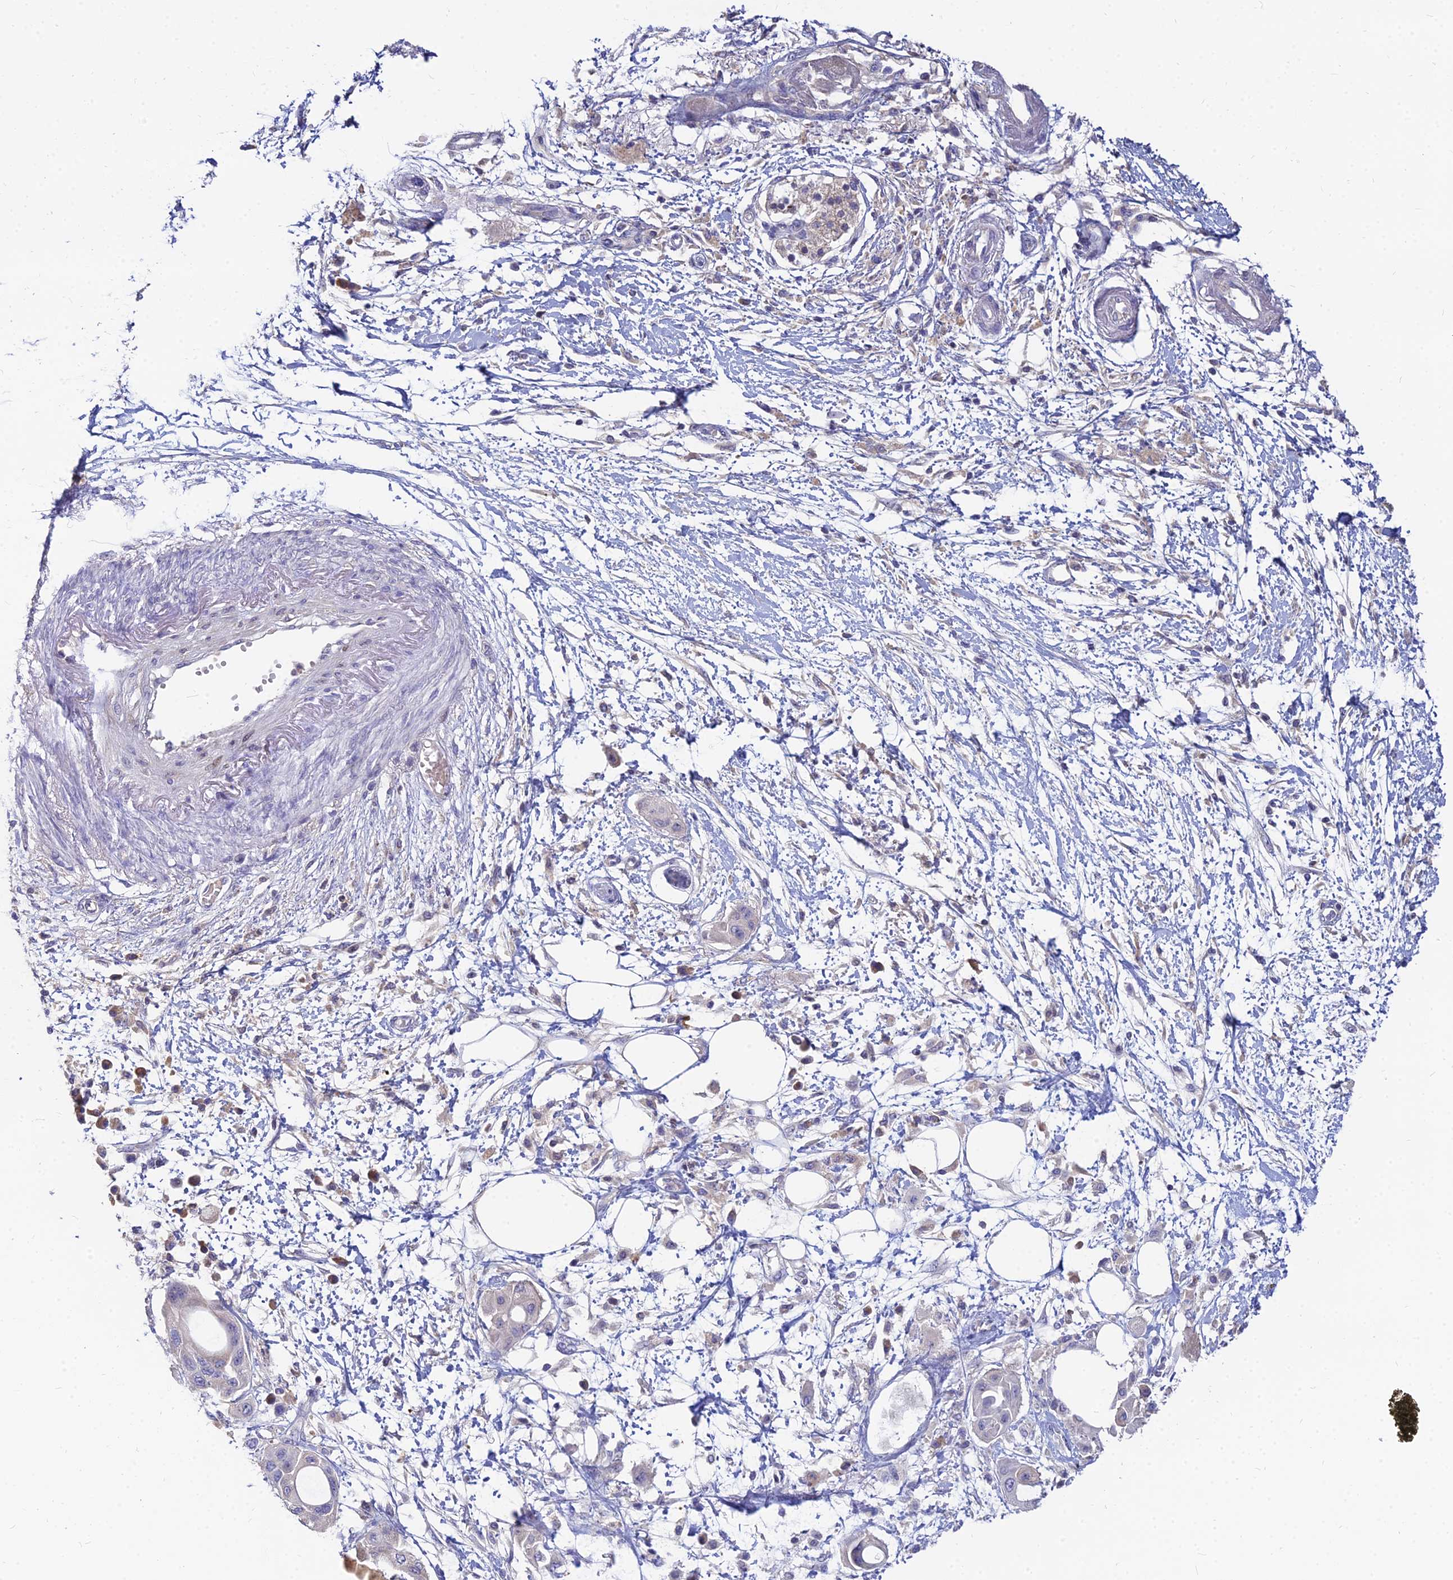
{"staining": {"intensity": "negative", "quantity": "none", "location": "none"}, "tissue": "pancreatic cancer", "cell_type": "Tumor cells", "image_type": "cancer", "snomed": [{"axis": "morphology", "description": "Adenocarcinoma, NOS"}, {"axis": "topography", "description": "Pancreas"}], "caption": "A micrograph of human pancreatic cancer (adenocarcinoma) is negative for staining in tumor cells.", "gene": "GOLGA6D", "patient": {"sex": "male", "age": 68}}